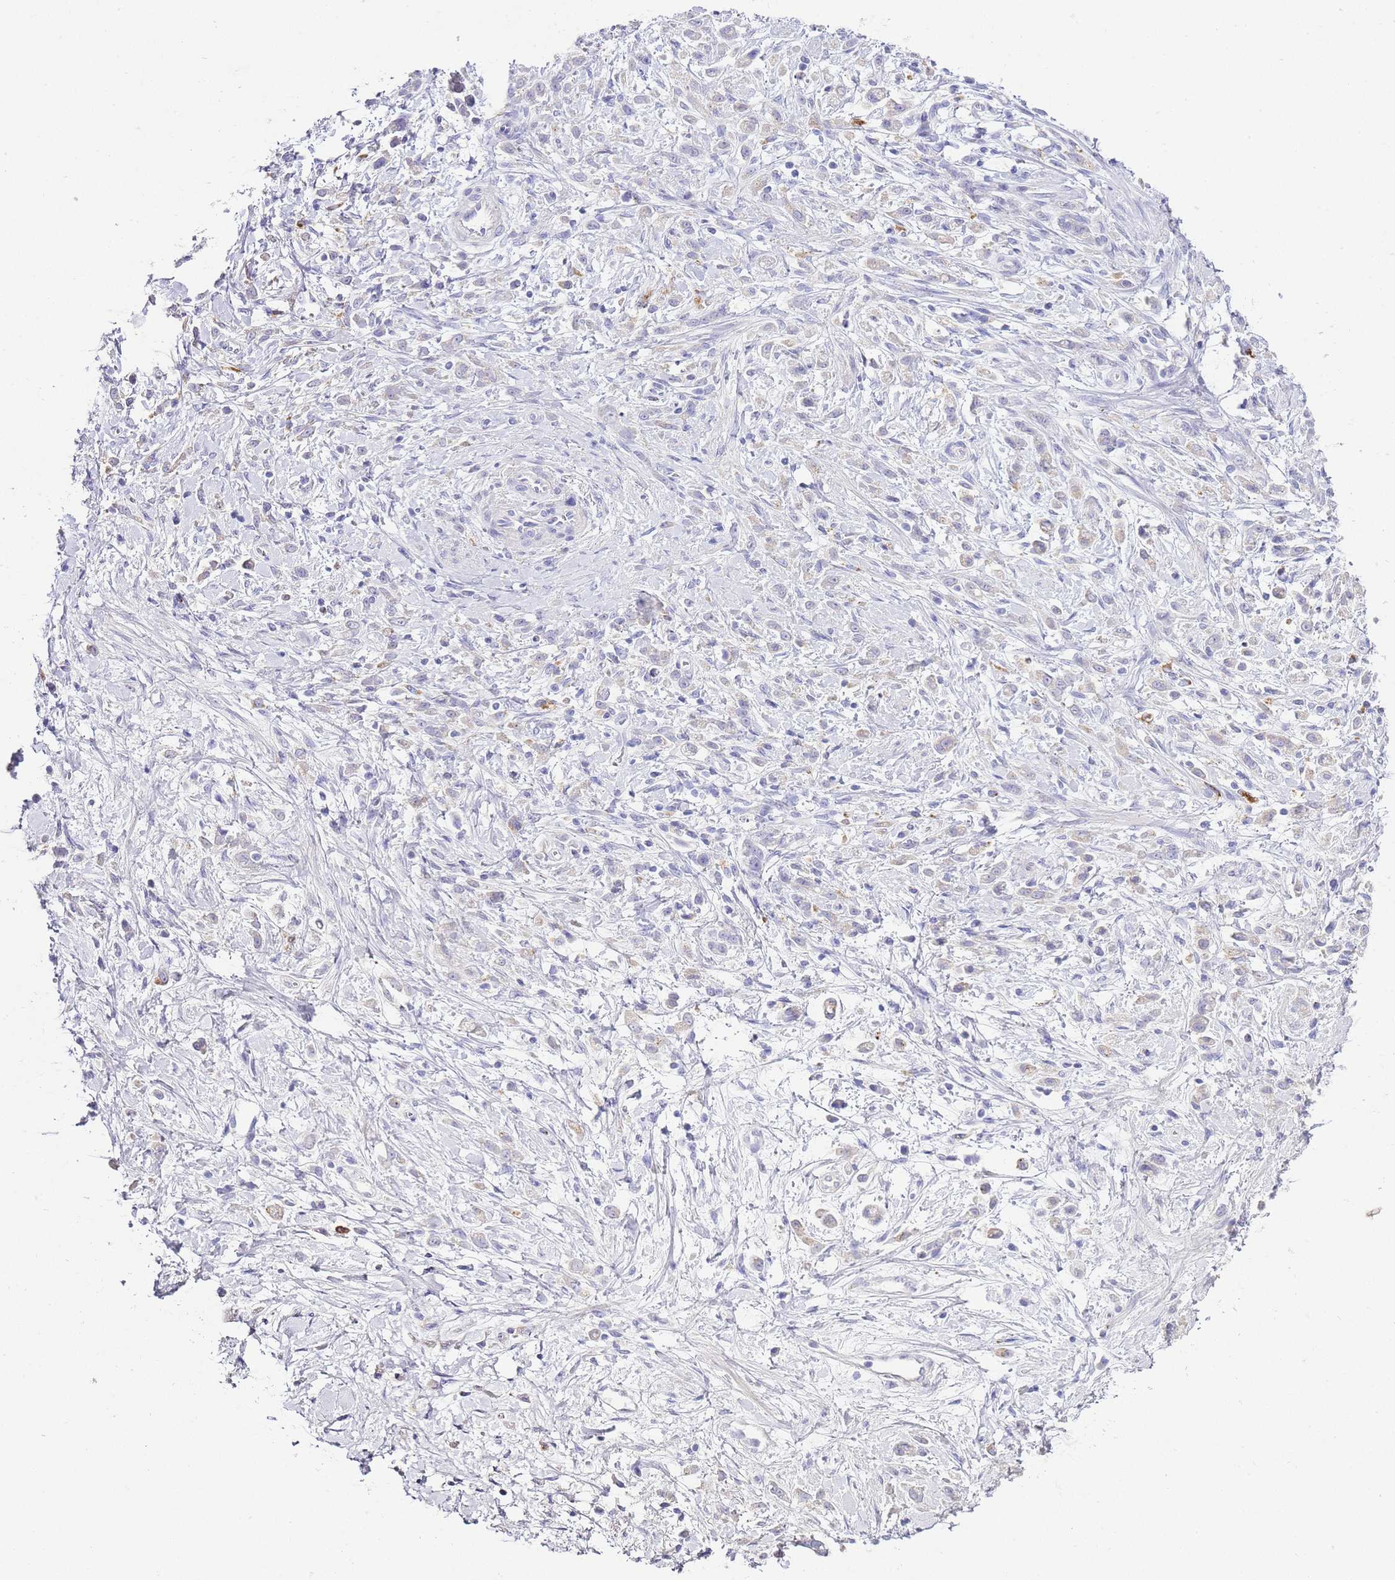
{"staining": {"intensity": "negative", "quantity": "none", "location": "none"}, "tissue": "stomach cancer", "cell_type": "Tumor cells", "image_type": "cancer", "snomed": [{"axis": "morphology", "description": "Adenocarcinoma, NOS"}, {"axis": "topography", "description": "Stomach"}], "caption": "A high-resolution histopathology image shows IHC staining of stomach adenocarcinoma, which shows no significant staining in tumor cells.", "gene": "DPP4", "patient": {"sex": "female", "age": 60}}